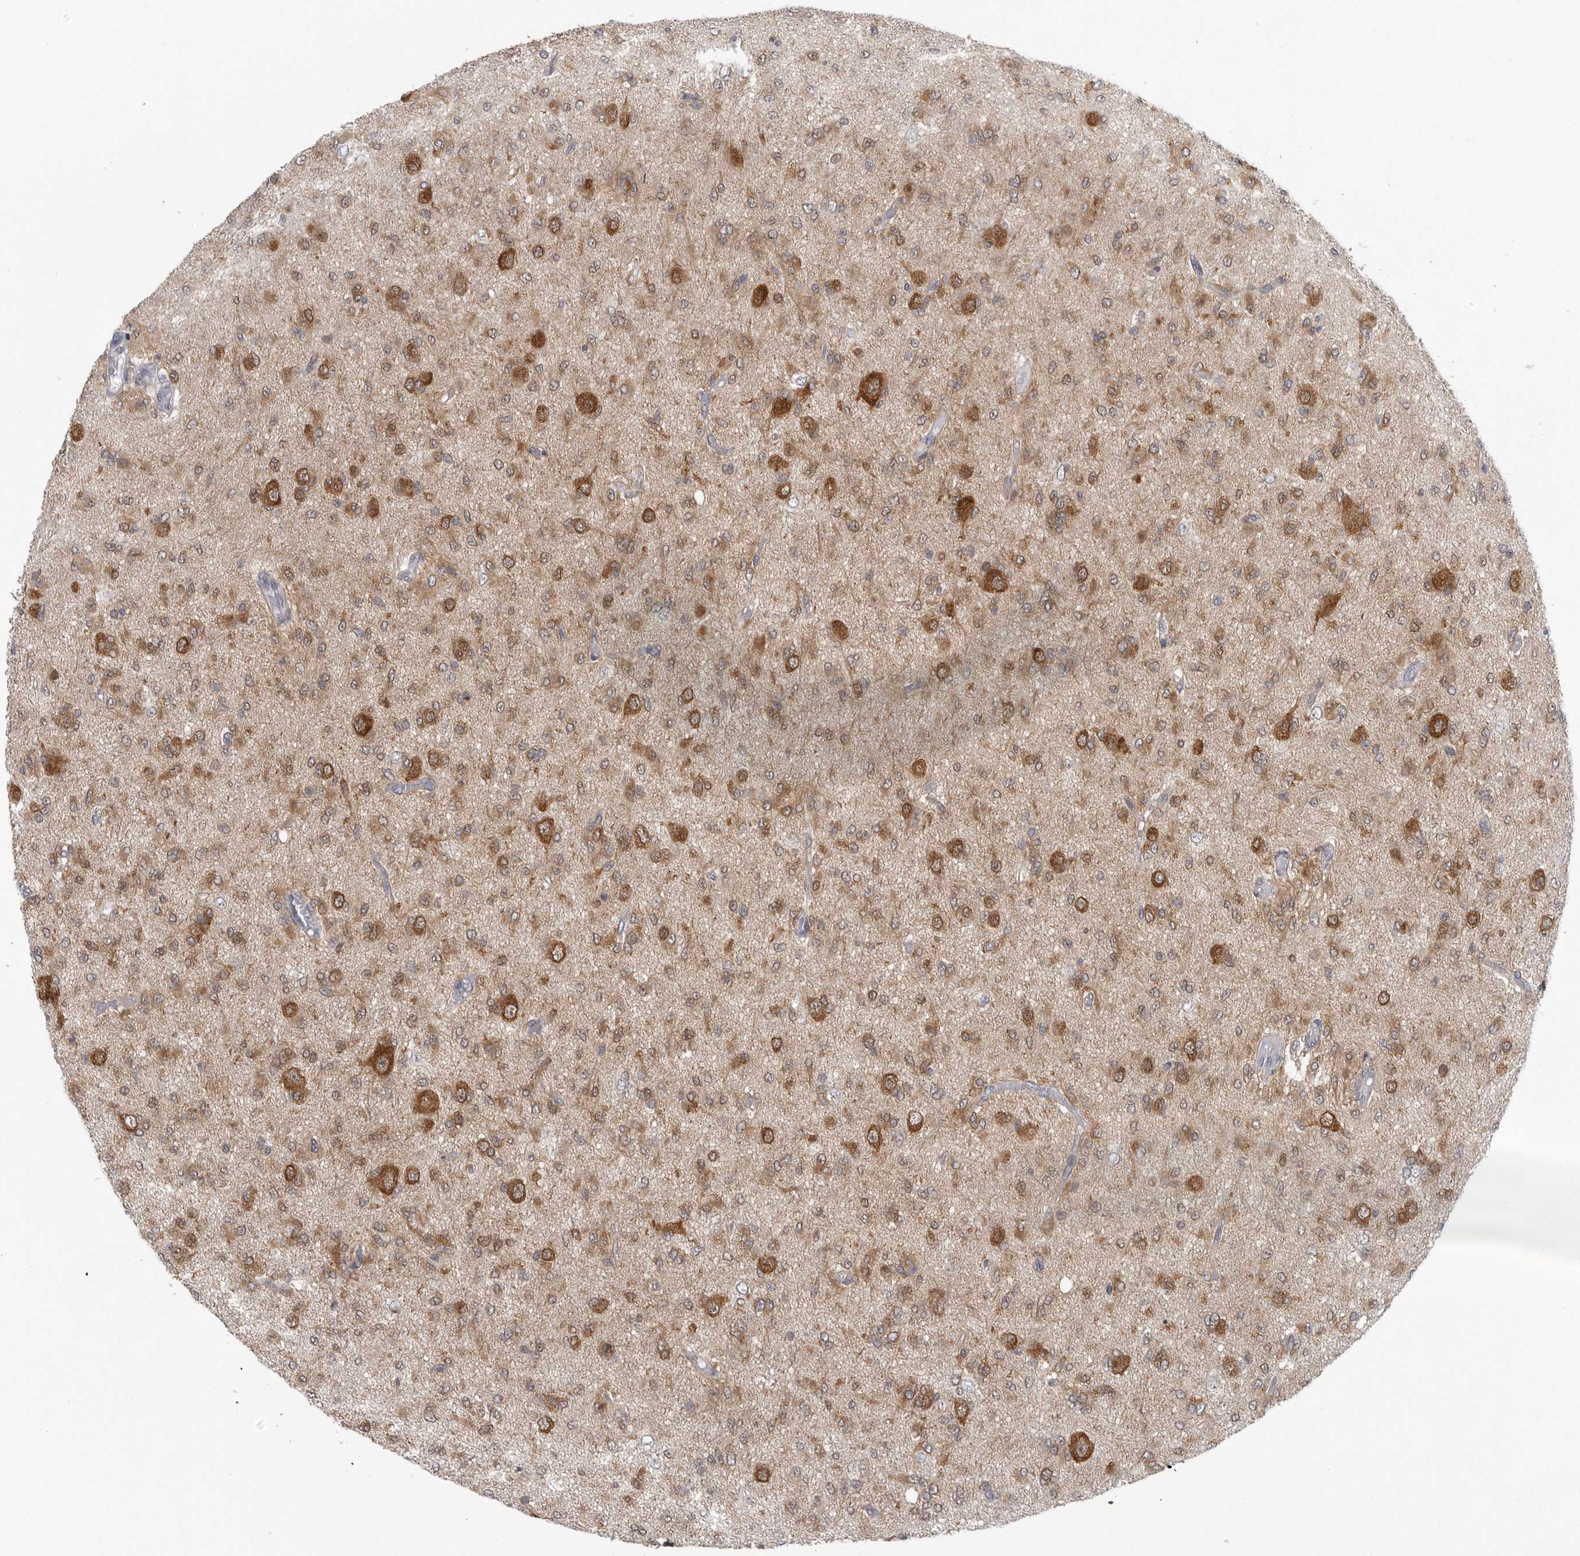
{"staining": {"intensity": "moderate", "quantity": "25%-75%", "location": "cytoplasmic/membranous"}, "tissue": "glioma", "cell_type": "Tumor cells", "image_type": "cancer", "snomed": [{"axis": "morphology", "description": "Glioma, malignant, High grade"}, {"axis": "topography", "description": "Brain"}], "caption": "Immunohistochemistry of glioma exhibits medium levels of moderate cytoplasmic/membranous expression in about 25%-75% of tumor cells.", "gene": "CACYBP", "patient": {"sex": "female", "age": 59}}